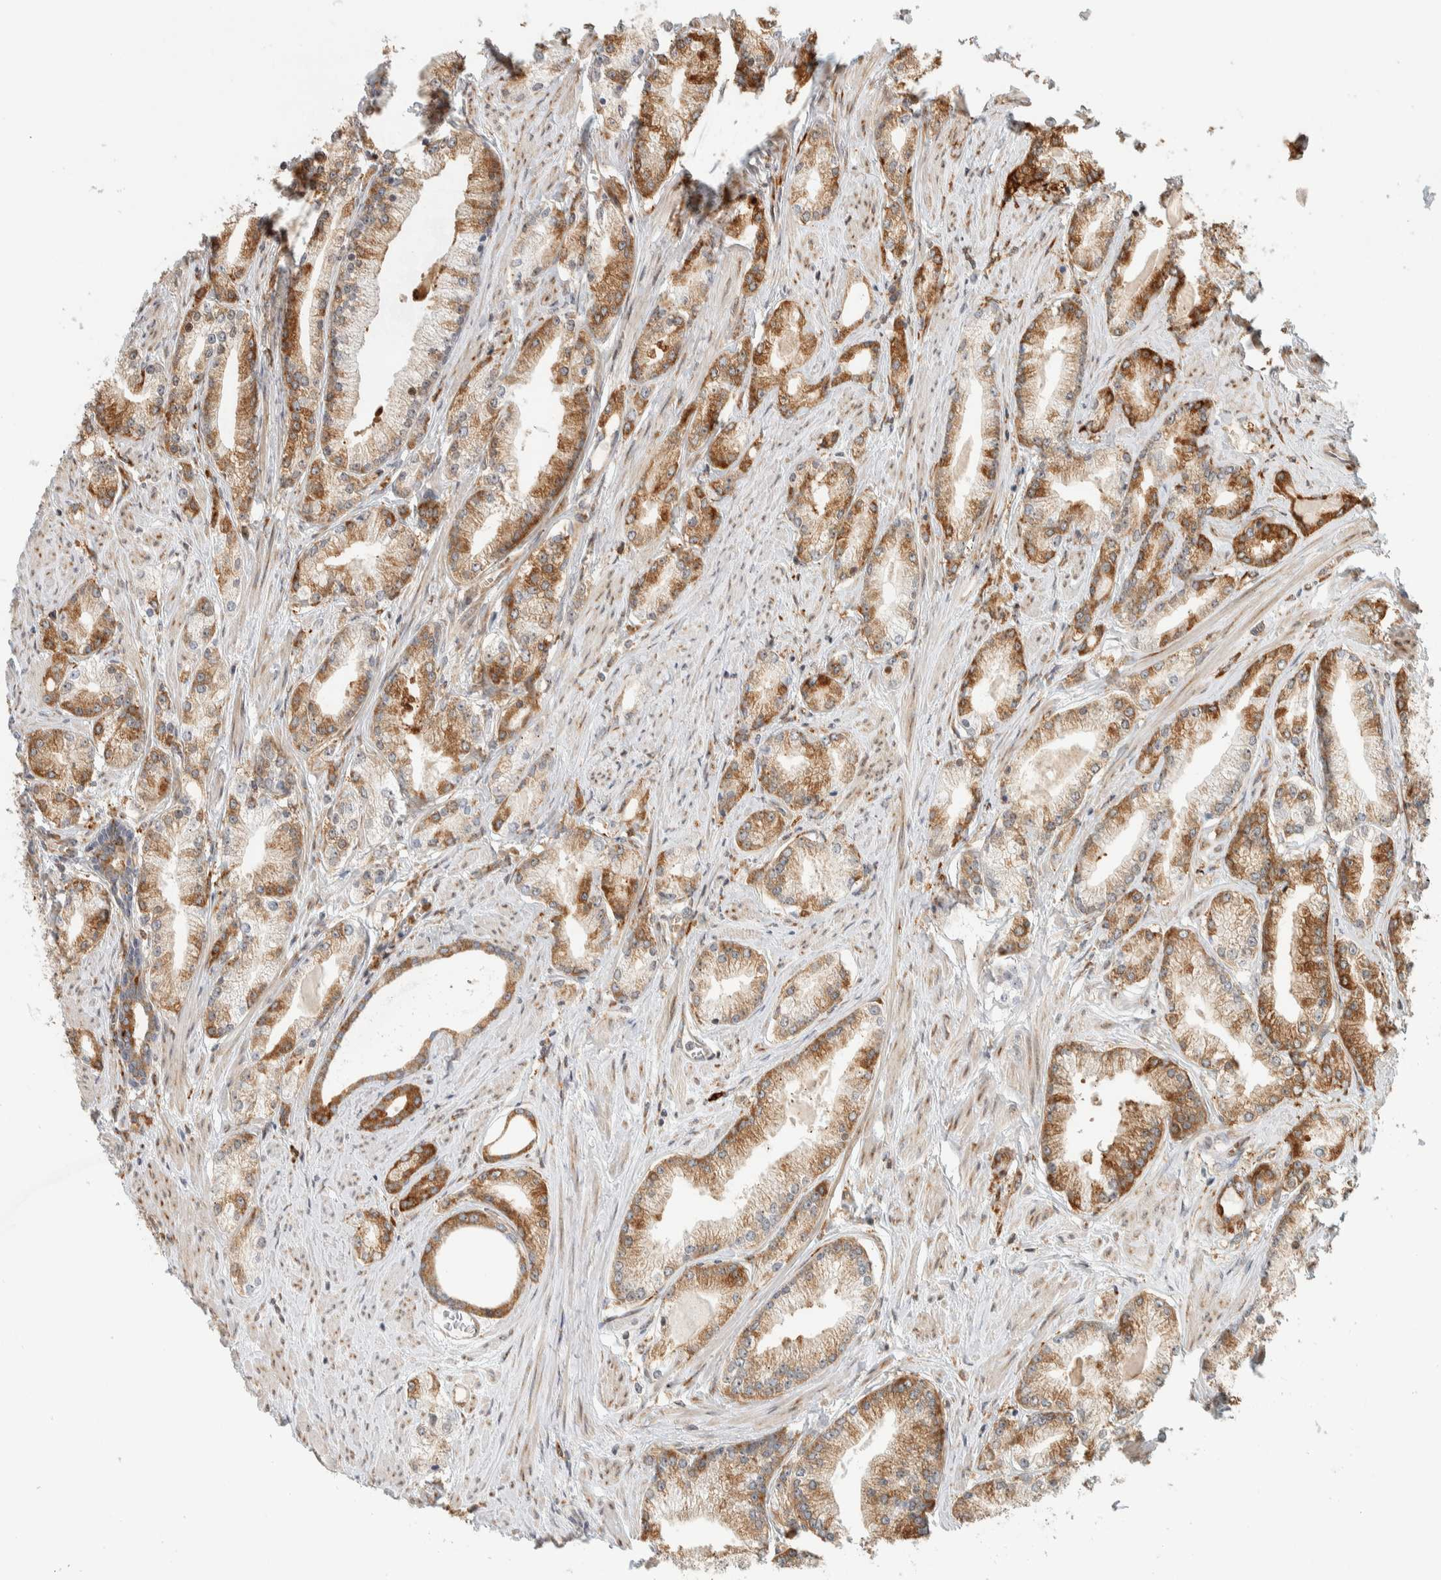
{"staining": {"intensity": "moderate", "quantity": ">75%", "location": "cytoplasmic/membranous"}, "tissue": "prostate cancer", "cell_type": "Tumor cells", "image_type": "cancer", "snomed": [{"axis": "morphology", "description": "Adenocarcinoma, Low grade"}, {"axis": "topography", "description": "Prostate"}], "caption": "IHC of prostate adenocarcinoma (low-grade) displays medium levels of moderate cytoplasmic/membranous positivity in about >75% of tumor cells.", "gene": "LLGL2", "patient": {"sex": "male", "age": 62}}